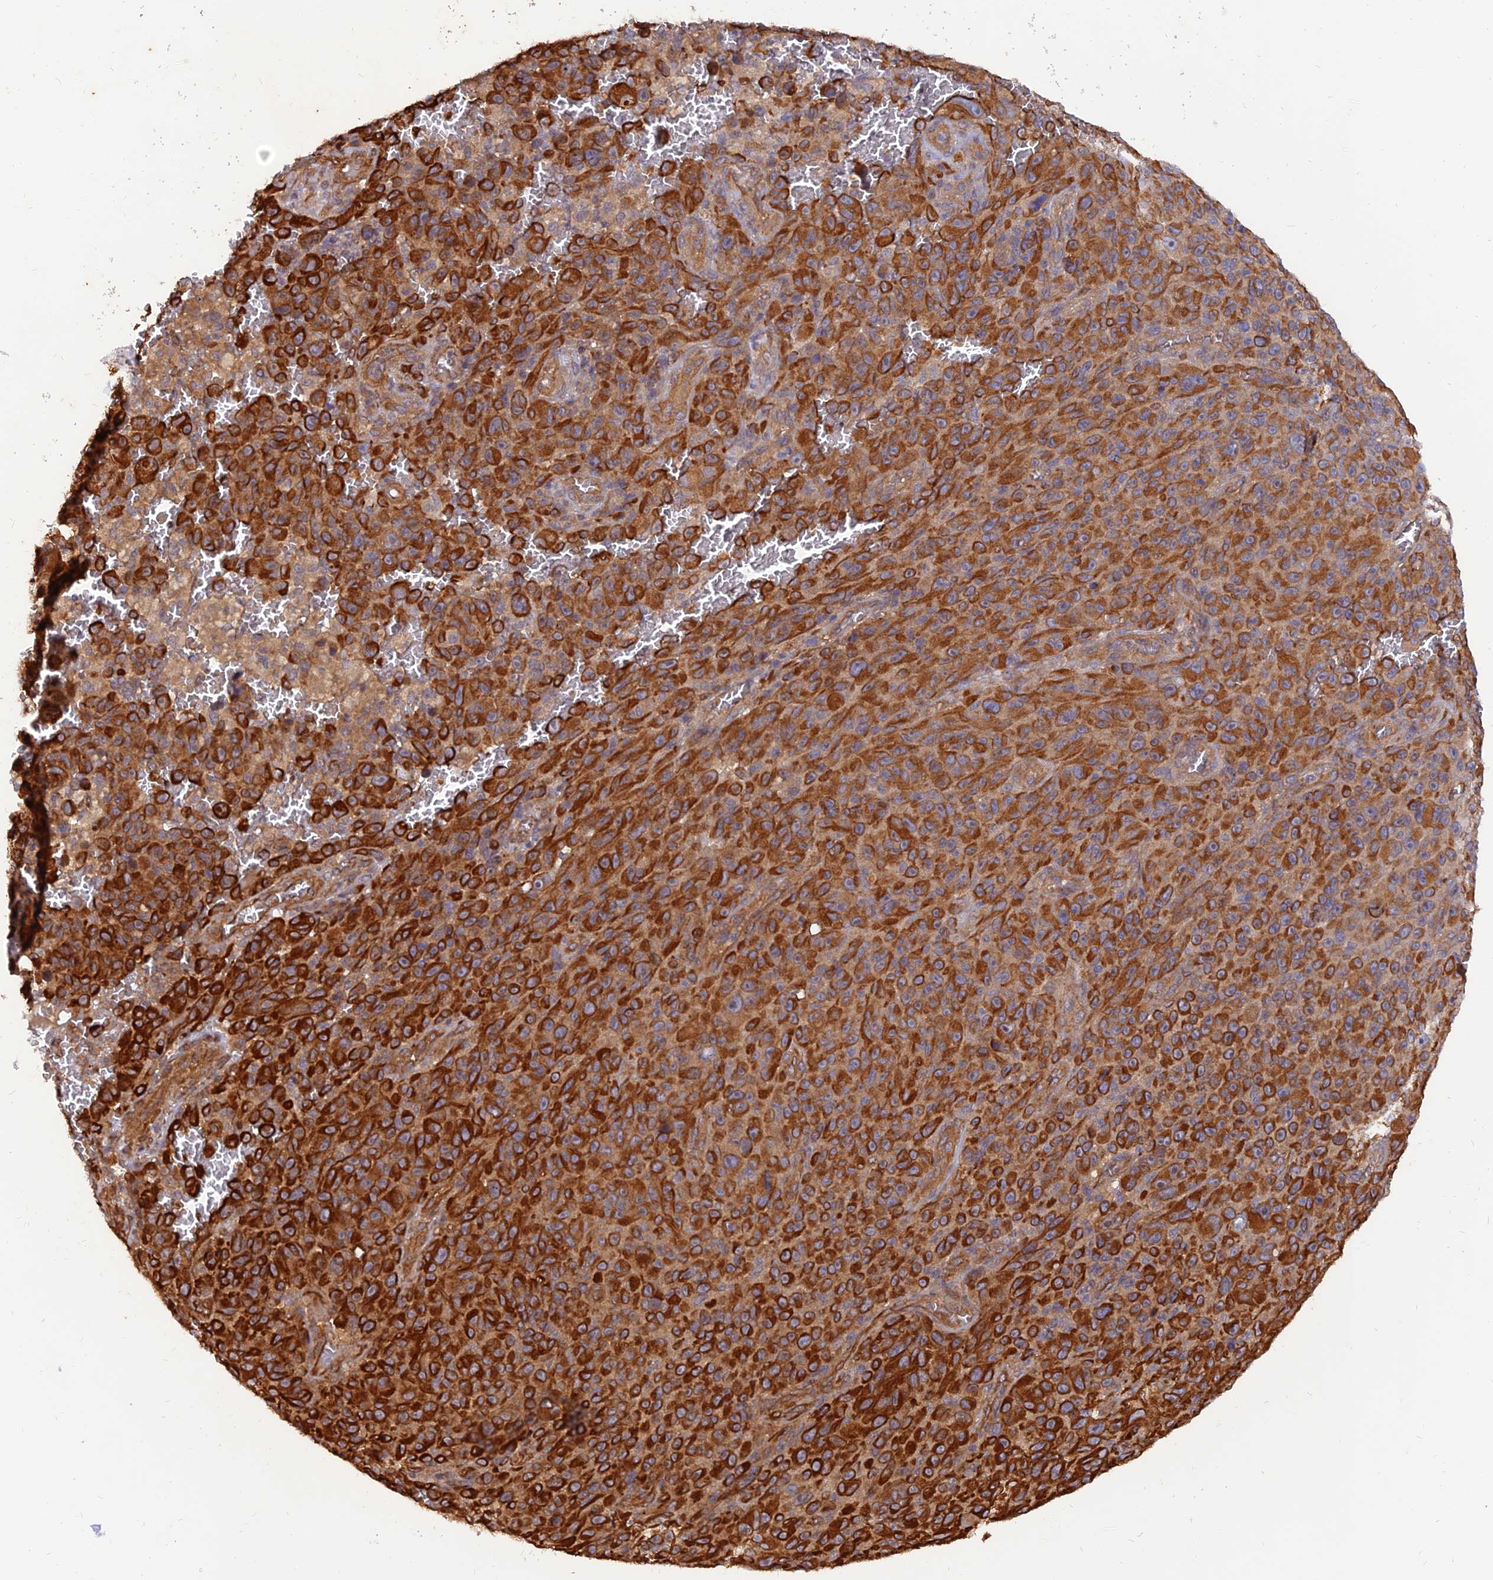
{"staining": {"intensity": "strong", "quantity": ">75%", "location": "cytoplasmic/membranous"}, "tissue": "melanoma", "cell_type": "Tumor cells", "image_type": "cancer", "snomed": [{"axis": "morphology", "description": "Malignant melanoma, NOS"}, {"axis": "topography", "description": "Skin"}], "caption": "This photomicrograph shows immunohistochemistry staining of melanoma, with high strong cytoplasmic/membranous expression in about >75% of tumor cells.", "gene": "WDR41", "patient": {"sex": "female", "age": 82}}